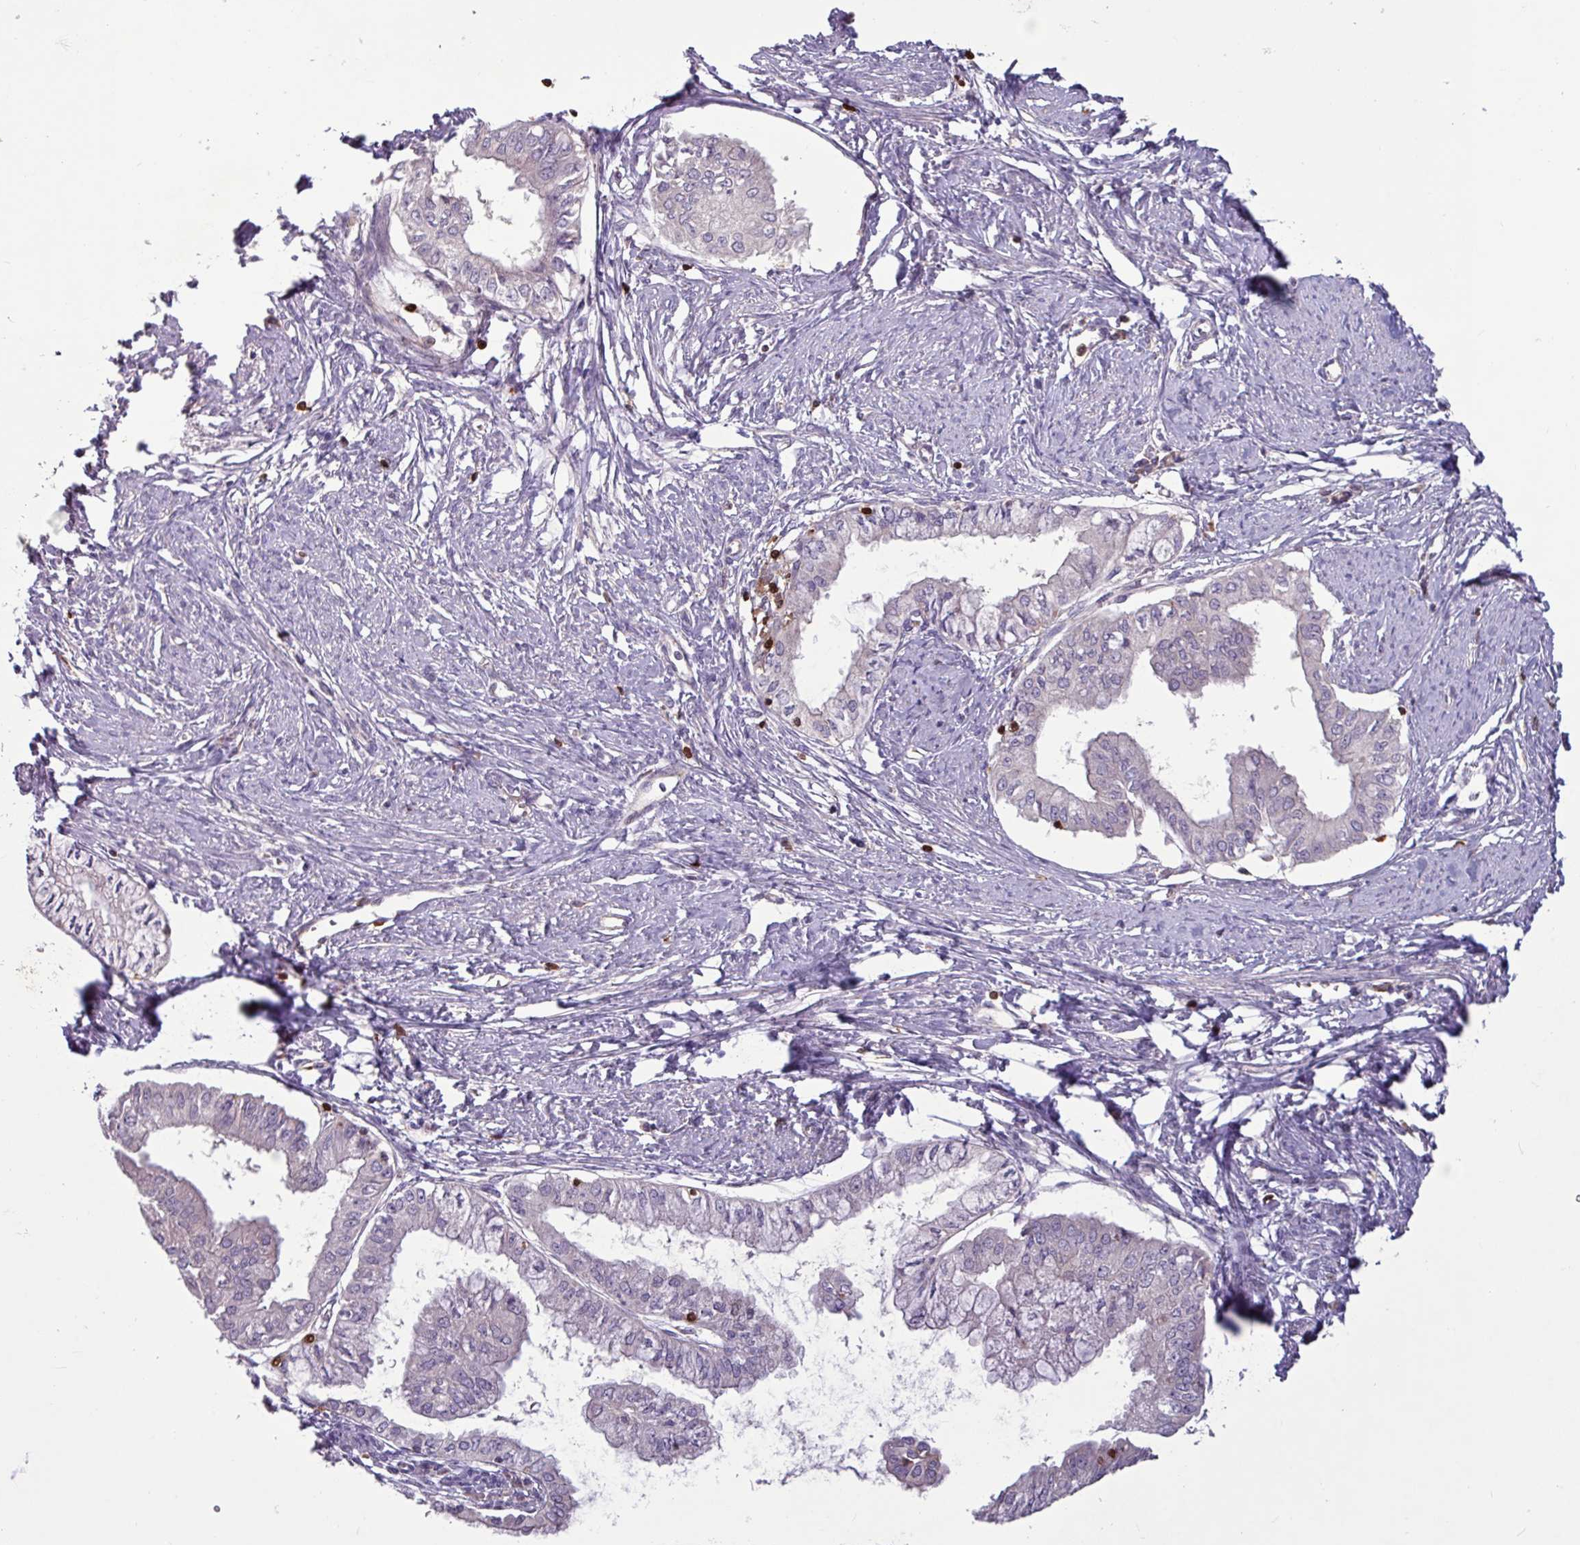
{"staining": {"intensity": "negative", "quantity": "none", "location": "none"}, "tissue": "endometrial cancer", "cell_type": "Tumor cells", "image_type": "cancer", "snomed": [{"axis": "morphology", "description": "Adenocarcinoma, NOS"}, {"axis": "topography", "description": "Endometrium"}], "caption": "The micrograph reveals no staining of tumor cells in endometrial cancer. (DAB (3,3'-diaminobenzidine) immunohistochemistry (IHC), high magnification).", "gene": "SEC61G", "patient": {"sex": "female", "age": 76}}